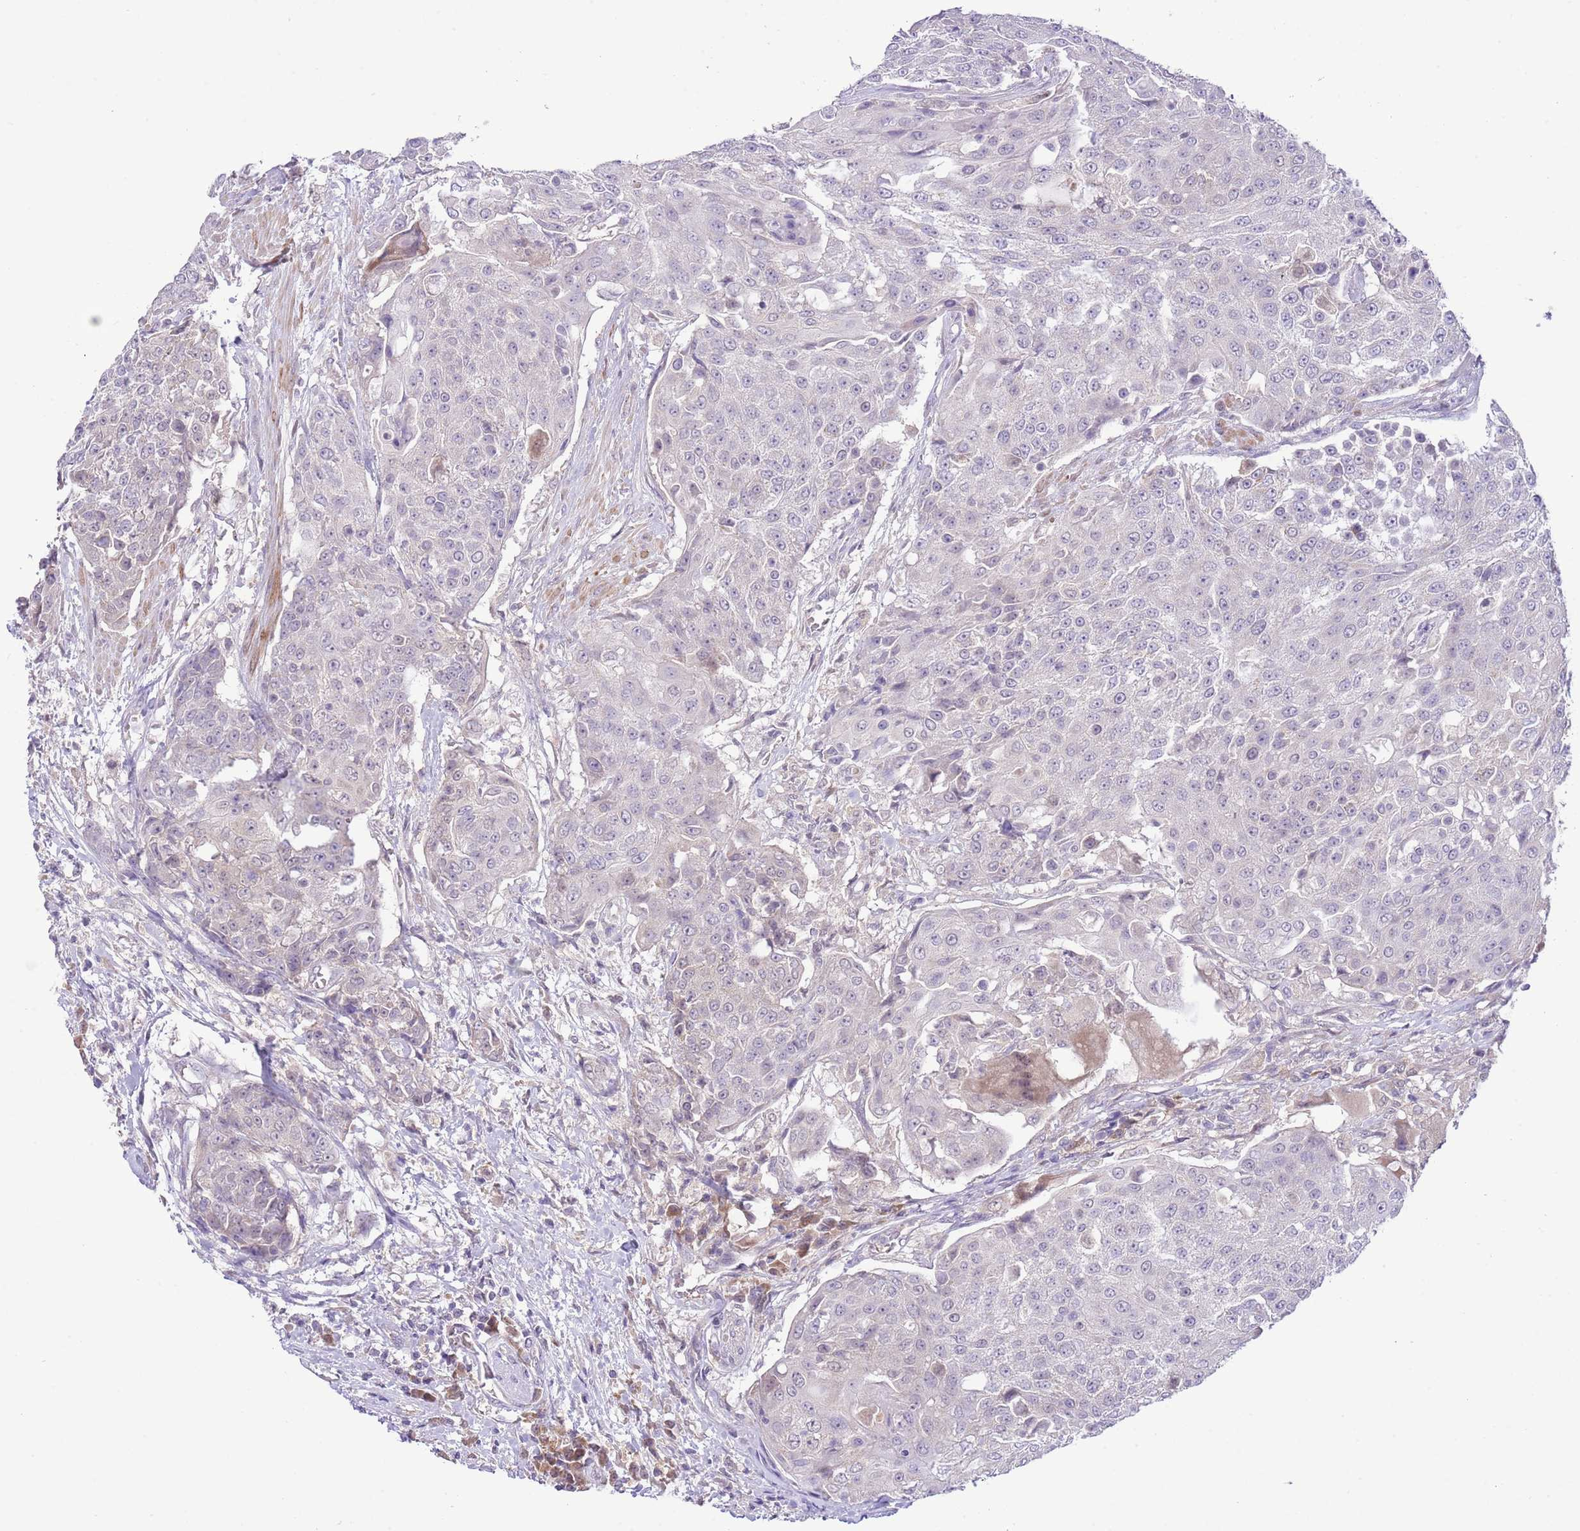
{"staining": {"intensity": "negative", "quantity": "none", "location": "none"}, "tissue": "urothelial cancer", "cell_type": "Tumor cells", "image_type": "cancer", "snomed": [{"axis": "morphology", "description": "Urothelial carcinoma, High grade"}, {"axis": "topography", "description": "Urinary bladder"}], "caption": "The histopathology image shows no significant expression in tumor cells of urothelial cancer. (DAB IHC visualized using brightfield microscopy, high magnification).", "gene": "GALK2", "patient": {"sex": "female", "age": 63}}